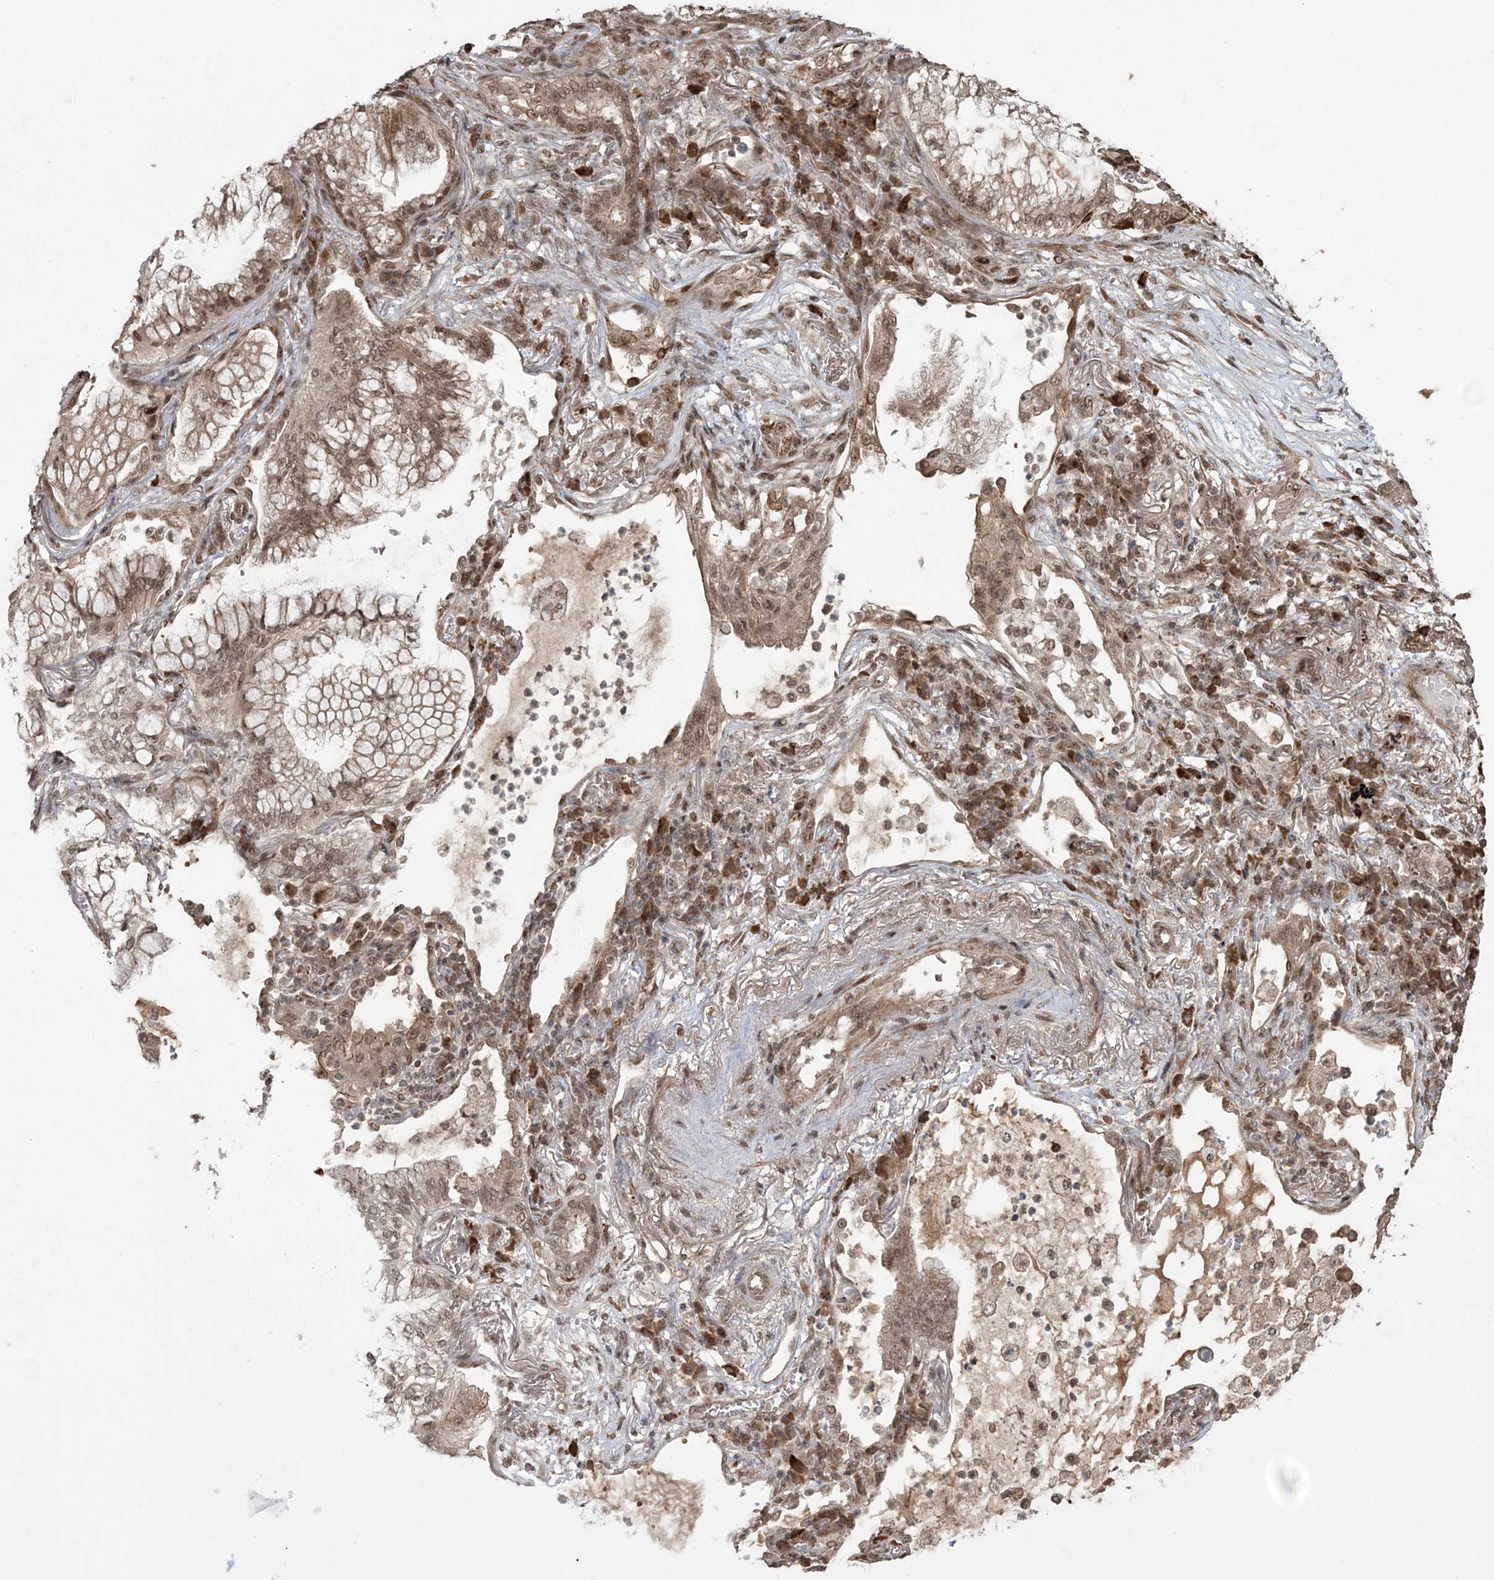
{"staining": {"intensity": "moderate", "quantity": ">75%", "location": "cytoplasmic/membranous,nuclear"}, "tissue": "lung cancer", "cell_type": "Tumor cells", "image_type": "cancer", "snomed": [{"axis": "morphology", "description": "Adenocarcinoma, NOS"}, {"axis": "topography", "description": "Lung"}], "caption": "IHC photomicrograph of human lung adenocarcinoma stained for a protein (brown), which reveals medium levels of moderate cytoplasmic/membranous and nuclear positivity in about >75% of tumor cells.", "gene": "EPB41L4A", "patient": {"sex": "female", "age": 70}}